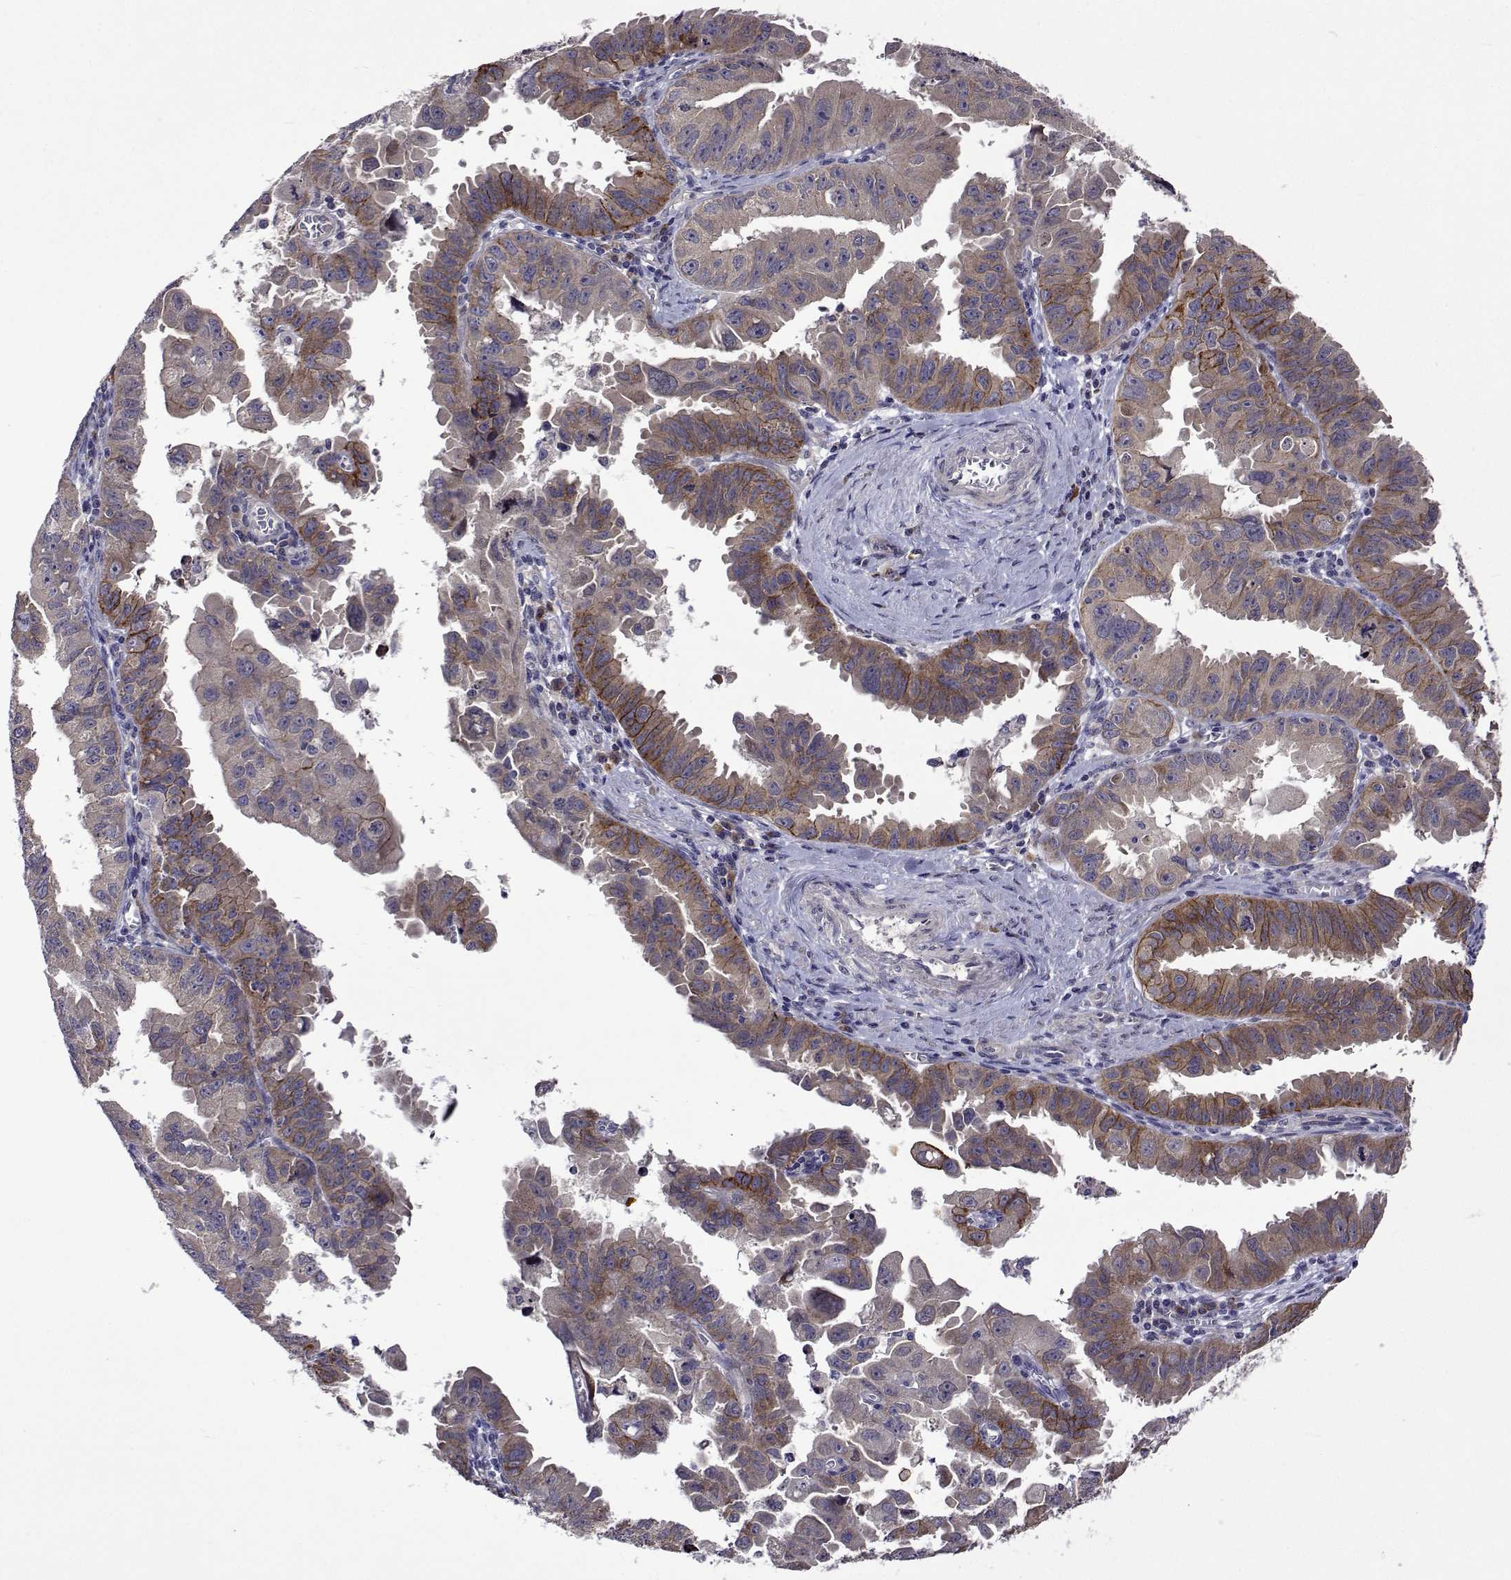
{"staining": {"intensity": "moderate", "quantity": "<25%", "location": "cytoplasmic/membranous"}, "tissue": "ovarian cancer", "cell_type": "Tumor cells", "image_type": "cancer", "snomed": [{"axis": "morphology", "description": "Carcinoma, endometroid"}, {"axis": "topography", "description": "Ovary"}], "caption": "Immunohistochemical staining of human ovarian endometroid carcinoma reveals low levels of moderate cytoplasmic/membranous protein positivity in about <25% of tumor cells. The protein of interest is stained brown, and the nuclei are stained in blue (DAB (3,3'-diaminobenzidine) IHC with brightfield microscopy, high magnification).", "gene": "TARBP2", "patient": {"sex": "female", "age": 85}}